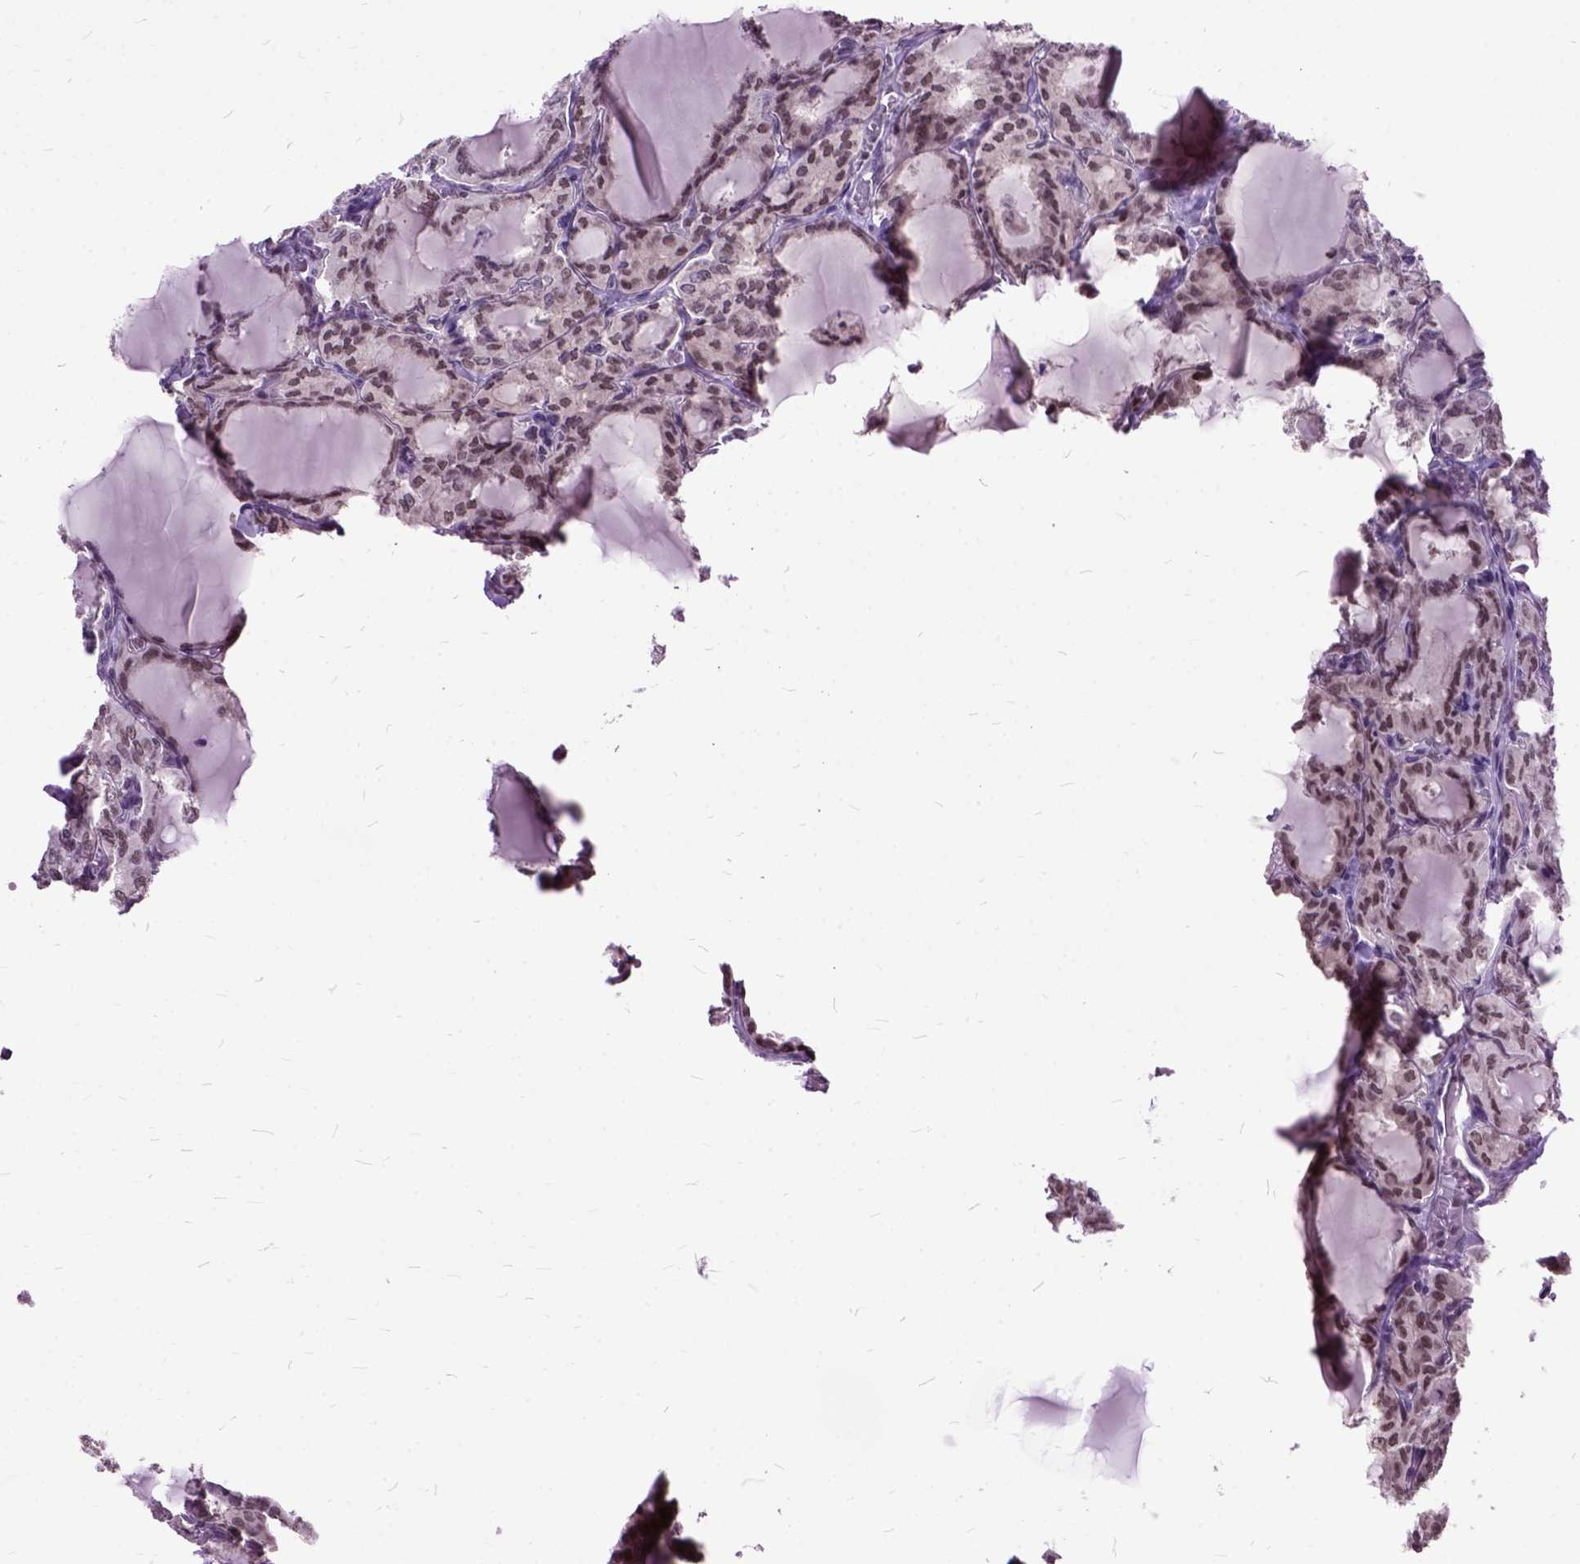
{"staining": {"intensity": "moderate", "quantity": "25%-75%", "location": "nuclear"}, "tissue": "thyroid cancer", "cell_type": "Tumor cells", "image_type": "cancer", "snomed": [{"axis": "morphology", "description": "Papillary adenocarcinoma, NOS"}, {"axis": "topography", "description": "Thyroid gland"}], "caption": "Protein staining reveals moderate nuclear staining in approximately 25%-75% of tumor cells in thyroid papillary adenocarcinoma. Immunohistochemistry (ihc) stains the protein of interest in brown and the nuclei are stained blue.", "gene": "ORC5", "patient": {"sex": "male", "age": 20}}